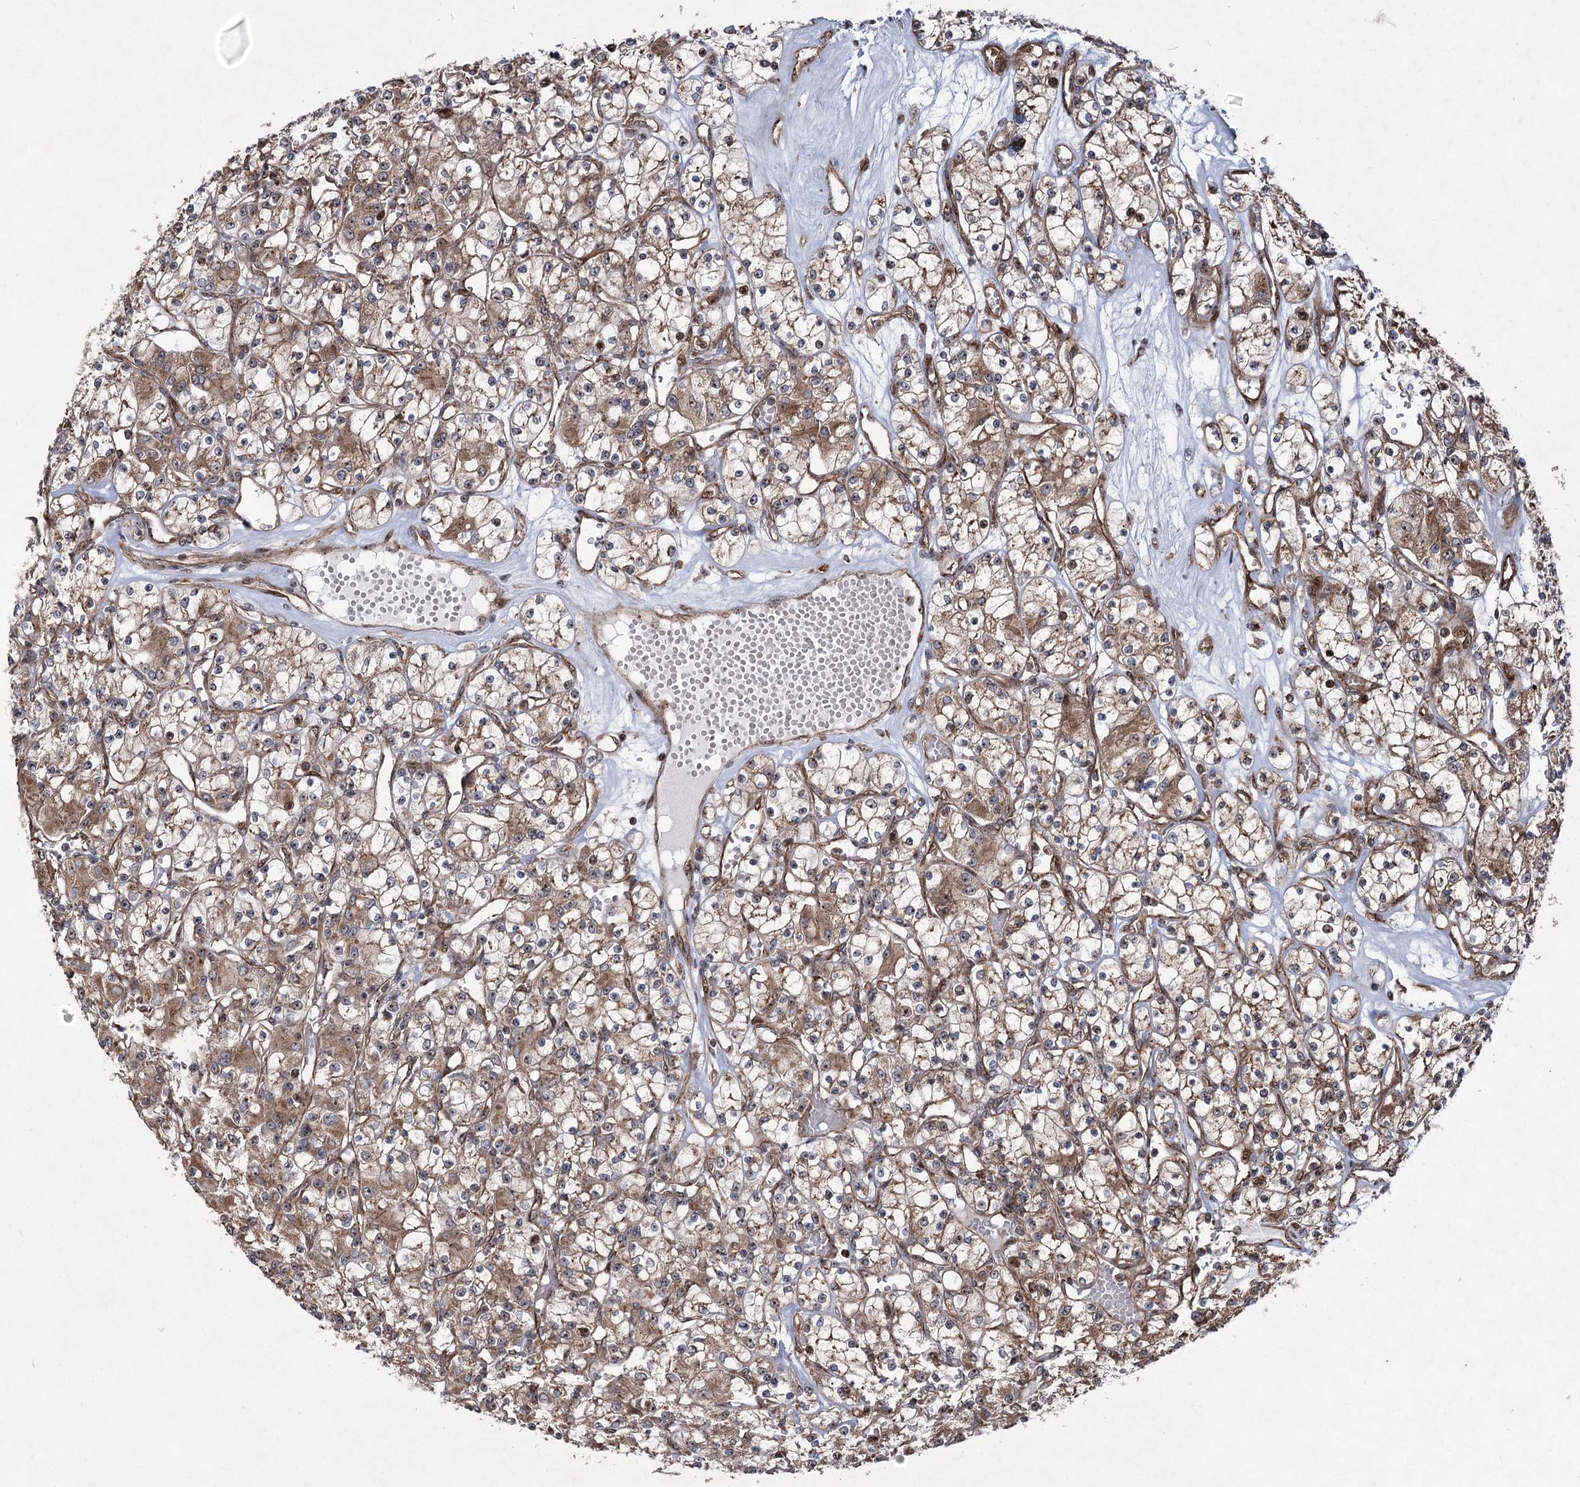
{"staining": {"intensity": "moderate", "quantity": ">75%", "location": "cytoplasmic/membranous"}, "tissue": "renal cancer", "cell_type": "Tumor cells", "image_type": "cancer", "snomed": [{"axis": "morphology", "description": "Adenocarcinoma, NOS"}, {"axis": "topography", "description": "Kidney"}], "caption": "This is a photomicrograph of immunohistochemistry (IHC) staining of renal adenocarcinoma, which shows moderate positivity in the cytoplasmic/membranous of tumor cells.", "gene": "SERINC5", "patient": {"sex": "female", "age": 59}}